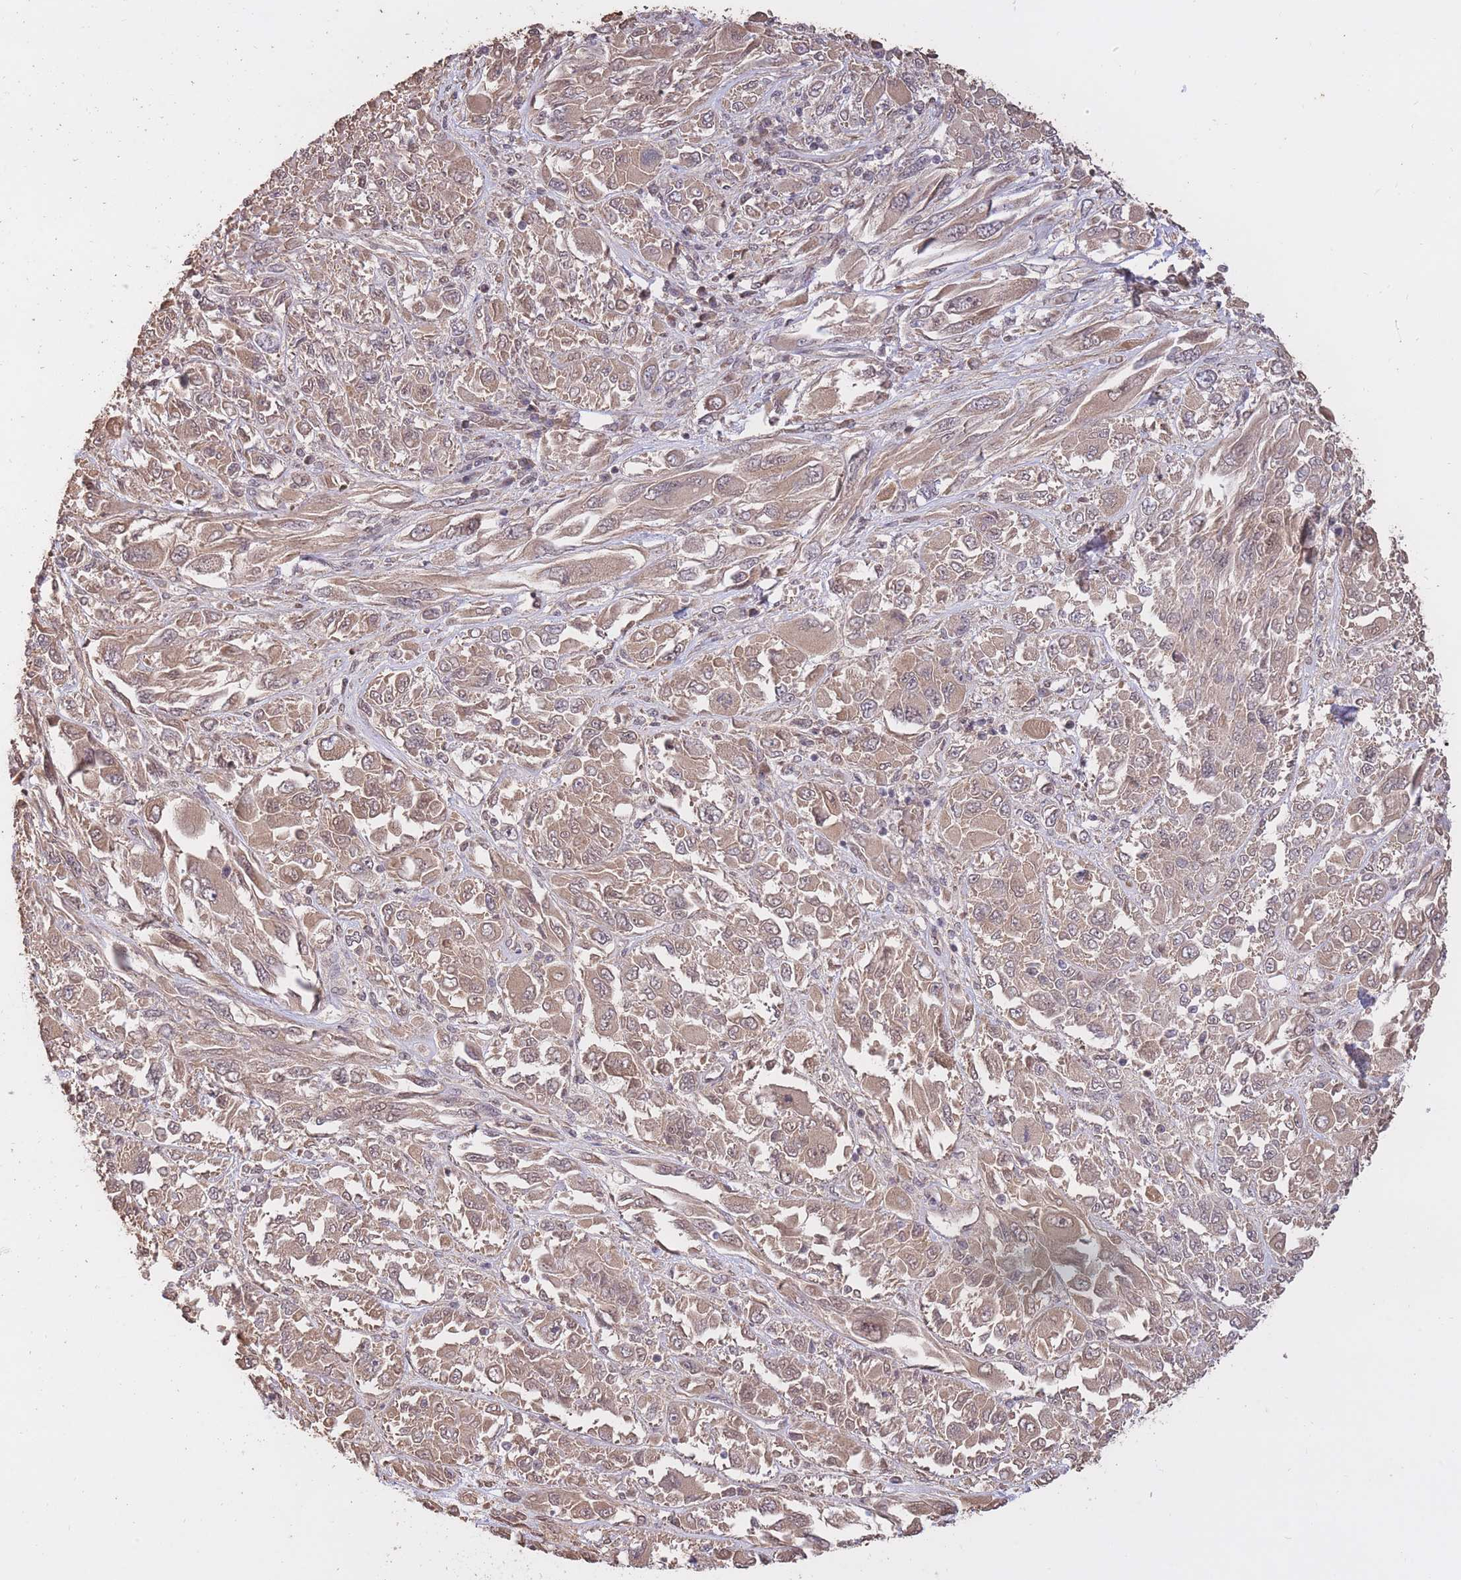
{"staining": {"intensity": "weak", "quantity": ">75%", "location": "cytoplasmic/membranous"}, "tissue": "melanoma", "cell_type": "Tumor cells", "image_type": "cancer", "snomed": [{"axis": "morphology", "description": "Malignant melanoma, NOS"}, {"axis": "topography", "description": "Skin"}], "caption": "Melanoma tissue shows weak cytoplasmic/membranous staining in approximately >75% of tumor cells (brown staining indicates protein expression, while blue staining denotes nuclei).", "gene": "RGS14", "patient": {"sex": "female", "age": 91}}